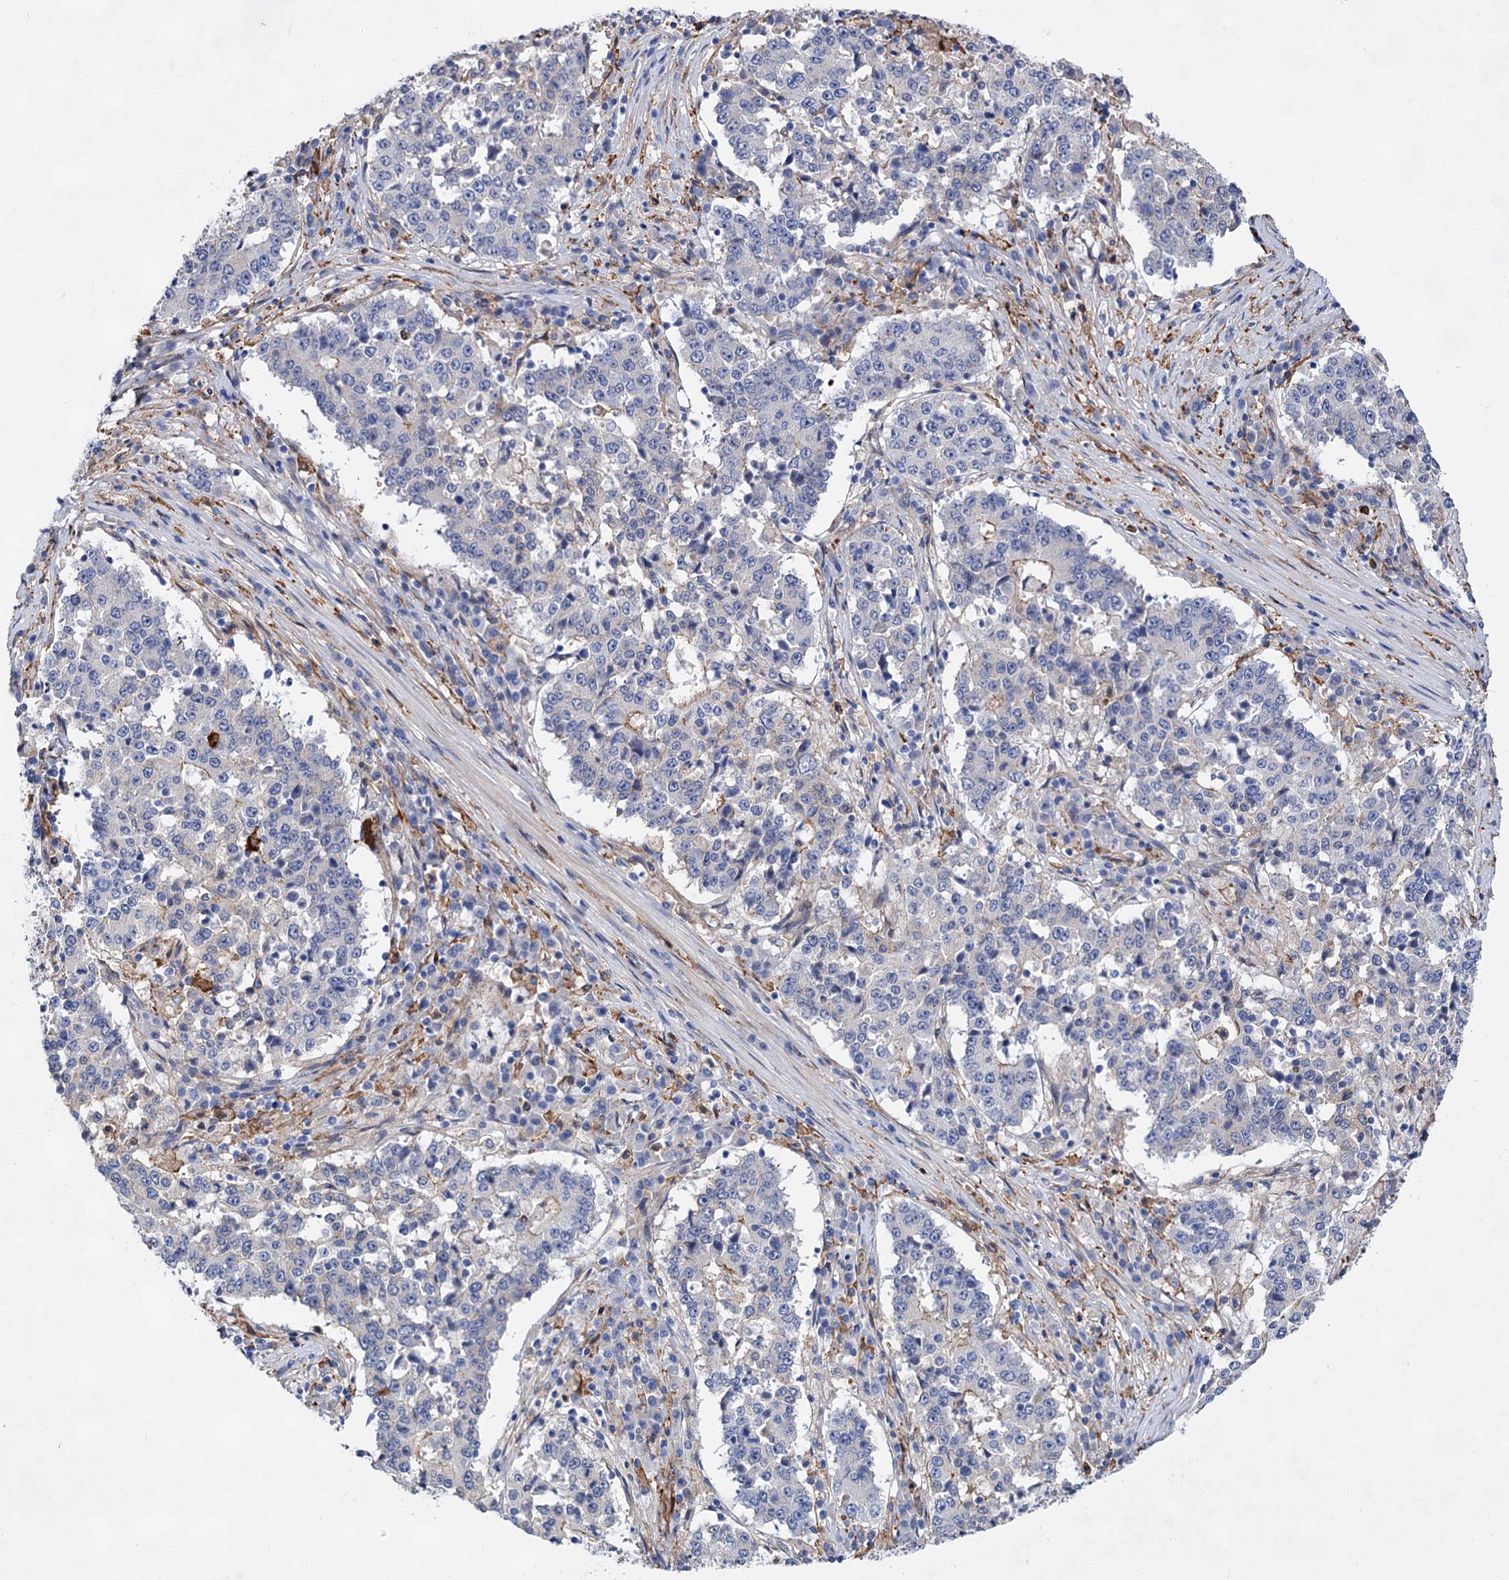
{"staining": {"intensity": "weak", "quantity": "<25%", "location": "cytoplasmic/membranous"}, "tissue": "stomach cancer", "cell_type": "Tumor cells", "image_type": "cancer", "snomed": [{"axis": "morphology", "description": "Adenocarcinoma, NOS"}, {"axis": "topography", "description": "Stomach"}], "caption": "Photomicrograph shows no protein expression in tumor cells of stomach cancer tissue.", "gene": "TMTC3", "patient": {"sex": "male", "age": 59}}